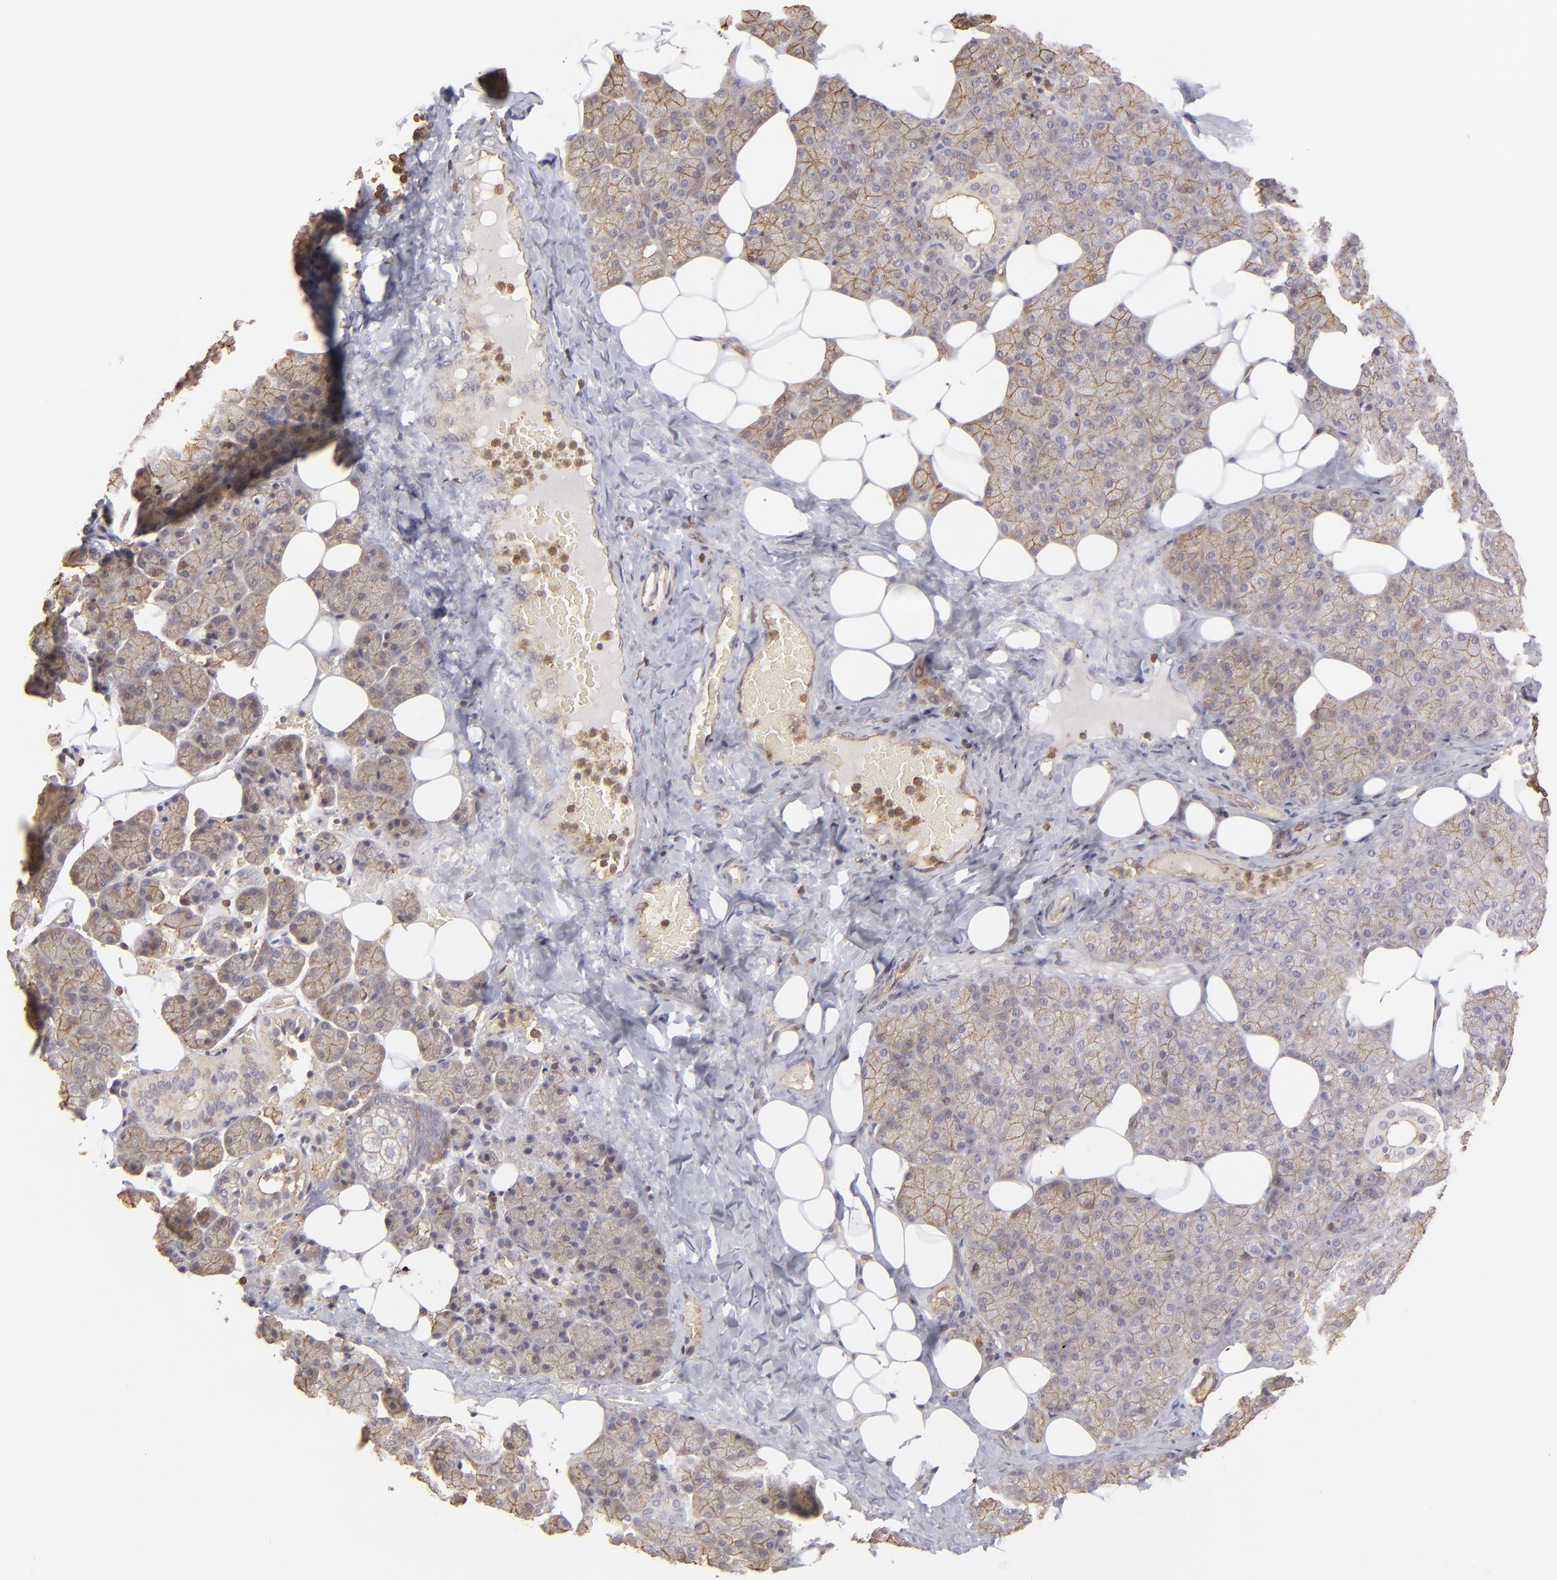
{"staining": {"intensity": "weak", "quantity": ">75%", "location": "cytoplasmic/membranous"}, "tissue": "salivary gland", "cell_type": "Glandular cells", "image_type": "normal", "snomed": [{"axis": "morphology", "description": "Normal tissue, NOS"}, {"axis": "topography", "description": "Lymph node"}, {"axis": "topography", "description": "Salivary gland"}], "caption": "Protein expression by immunohistochemistry (IHC) shows weak cytoplasmic/membranous staining in approximately >75% of glandular cells in normal salivary gland. (IHC, brightfield microscopy, high magnification).", "gene": "ACTB", "patient": {"sex": "male", "age": 8}}